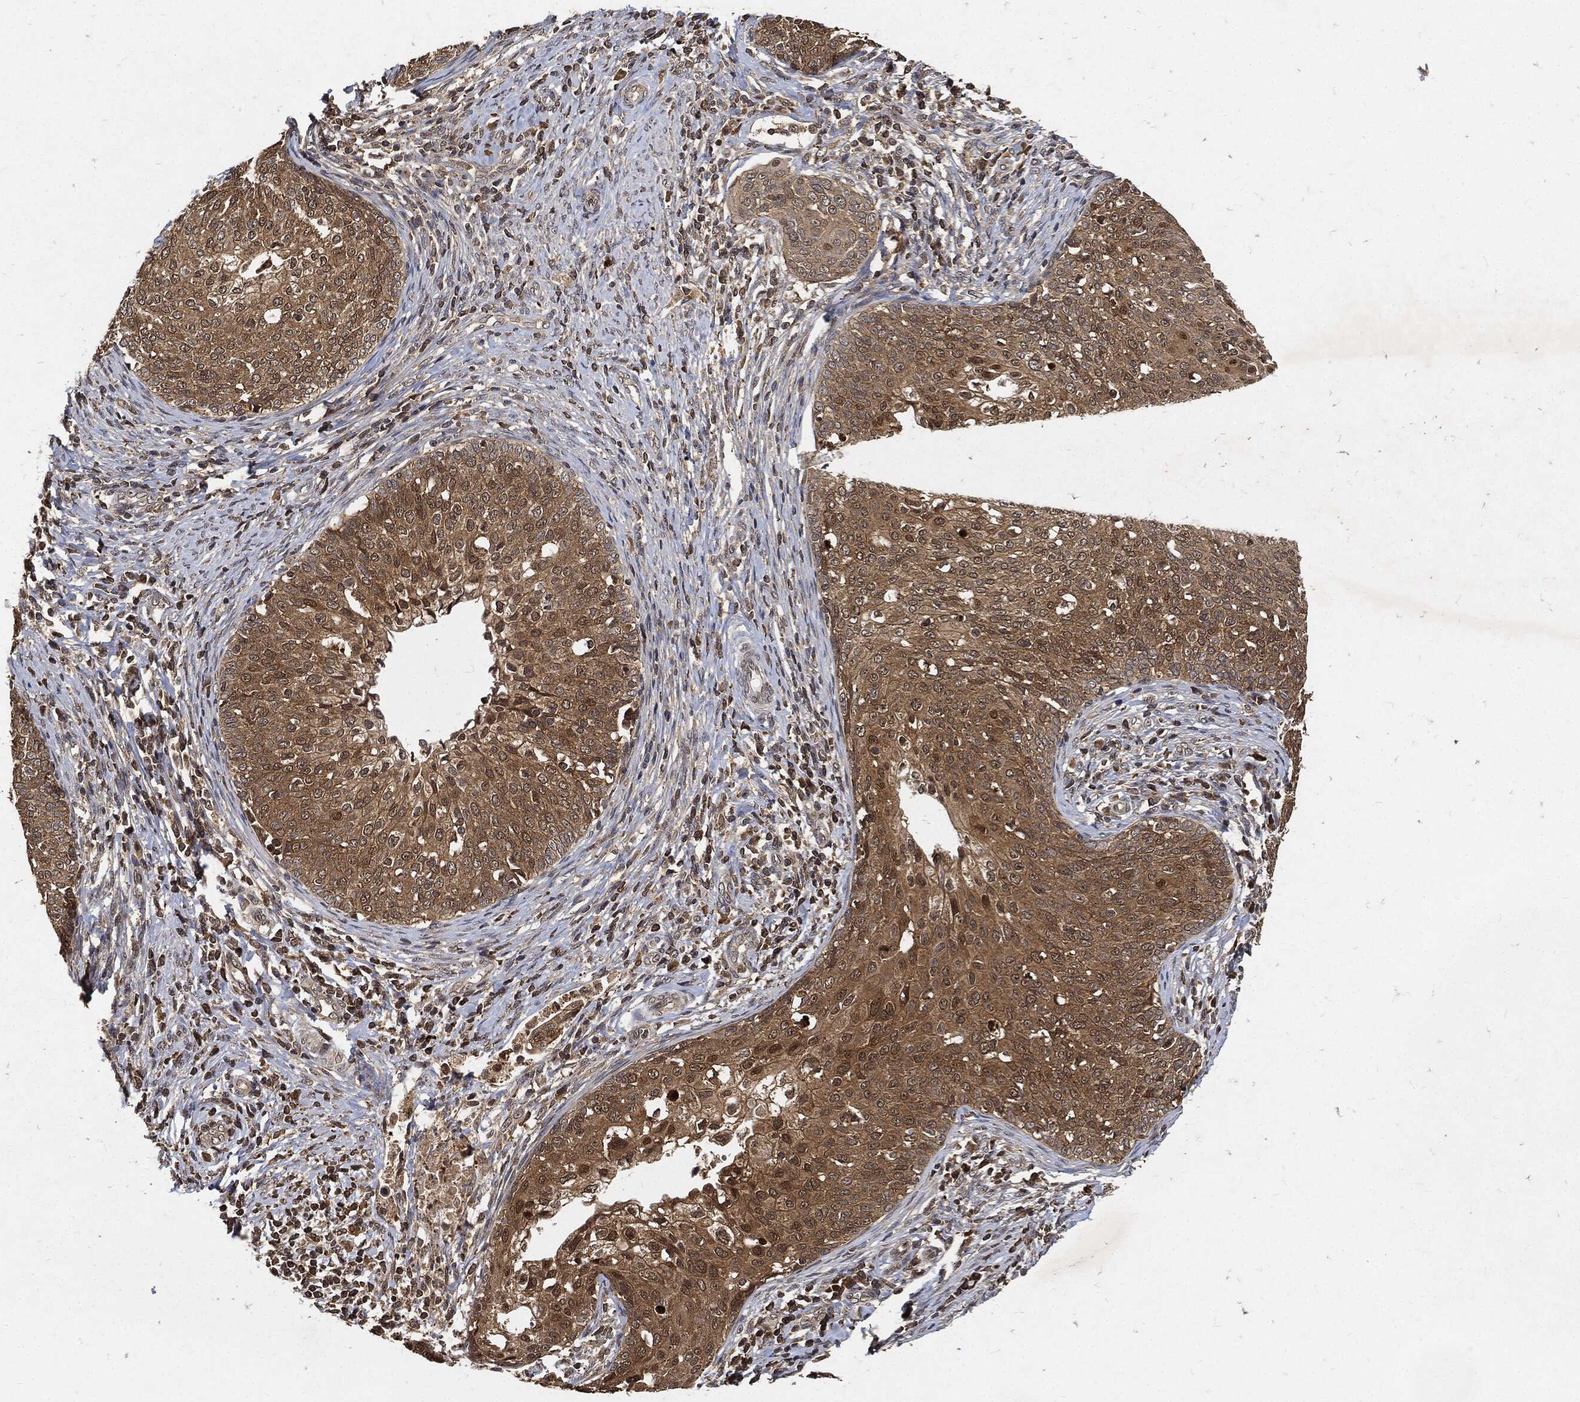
{"staining": {"intensity": "moderate", "quantity": ">75%", "location": "cytoplasmic/membranous"}, "tissue": "cervical cancer", "cell_type": "Tumor cells", "image_type": "cancer", "snomed": [{"axis": "morphology", "description": "Squamous cell carcinoma, NOS"}, {"axis": "topography", "description": "Cervix"}], "caption": "About >75% of tumor cells in squamous cell carcinoma (cervical) exhibit moderate cytoplasmic/membranous protein staining as visualized by brown immunohistochemical staining.", "gene": "ZNF226", "patient": {"sex": "female", "age": 51}}